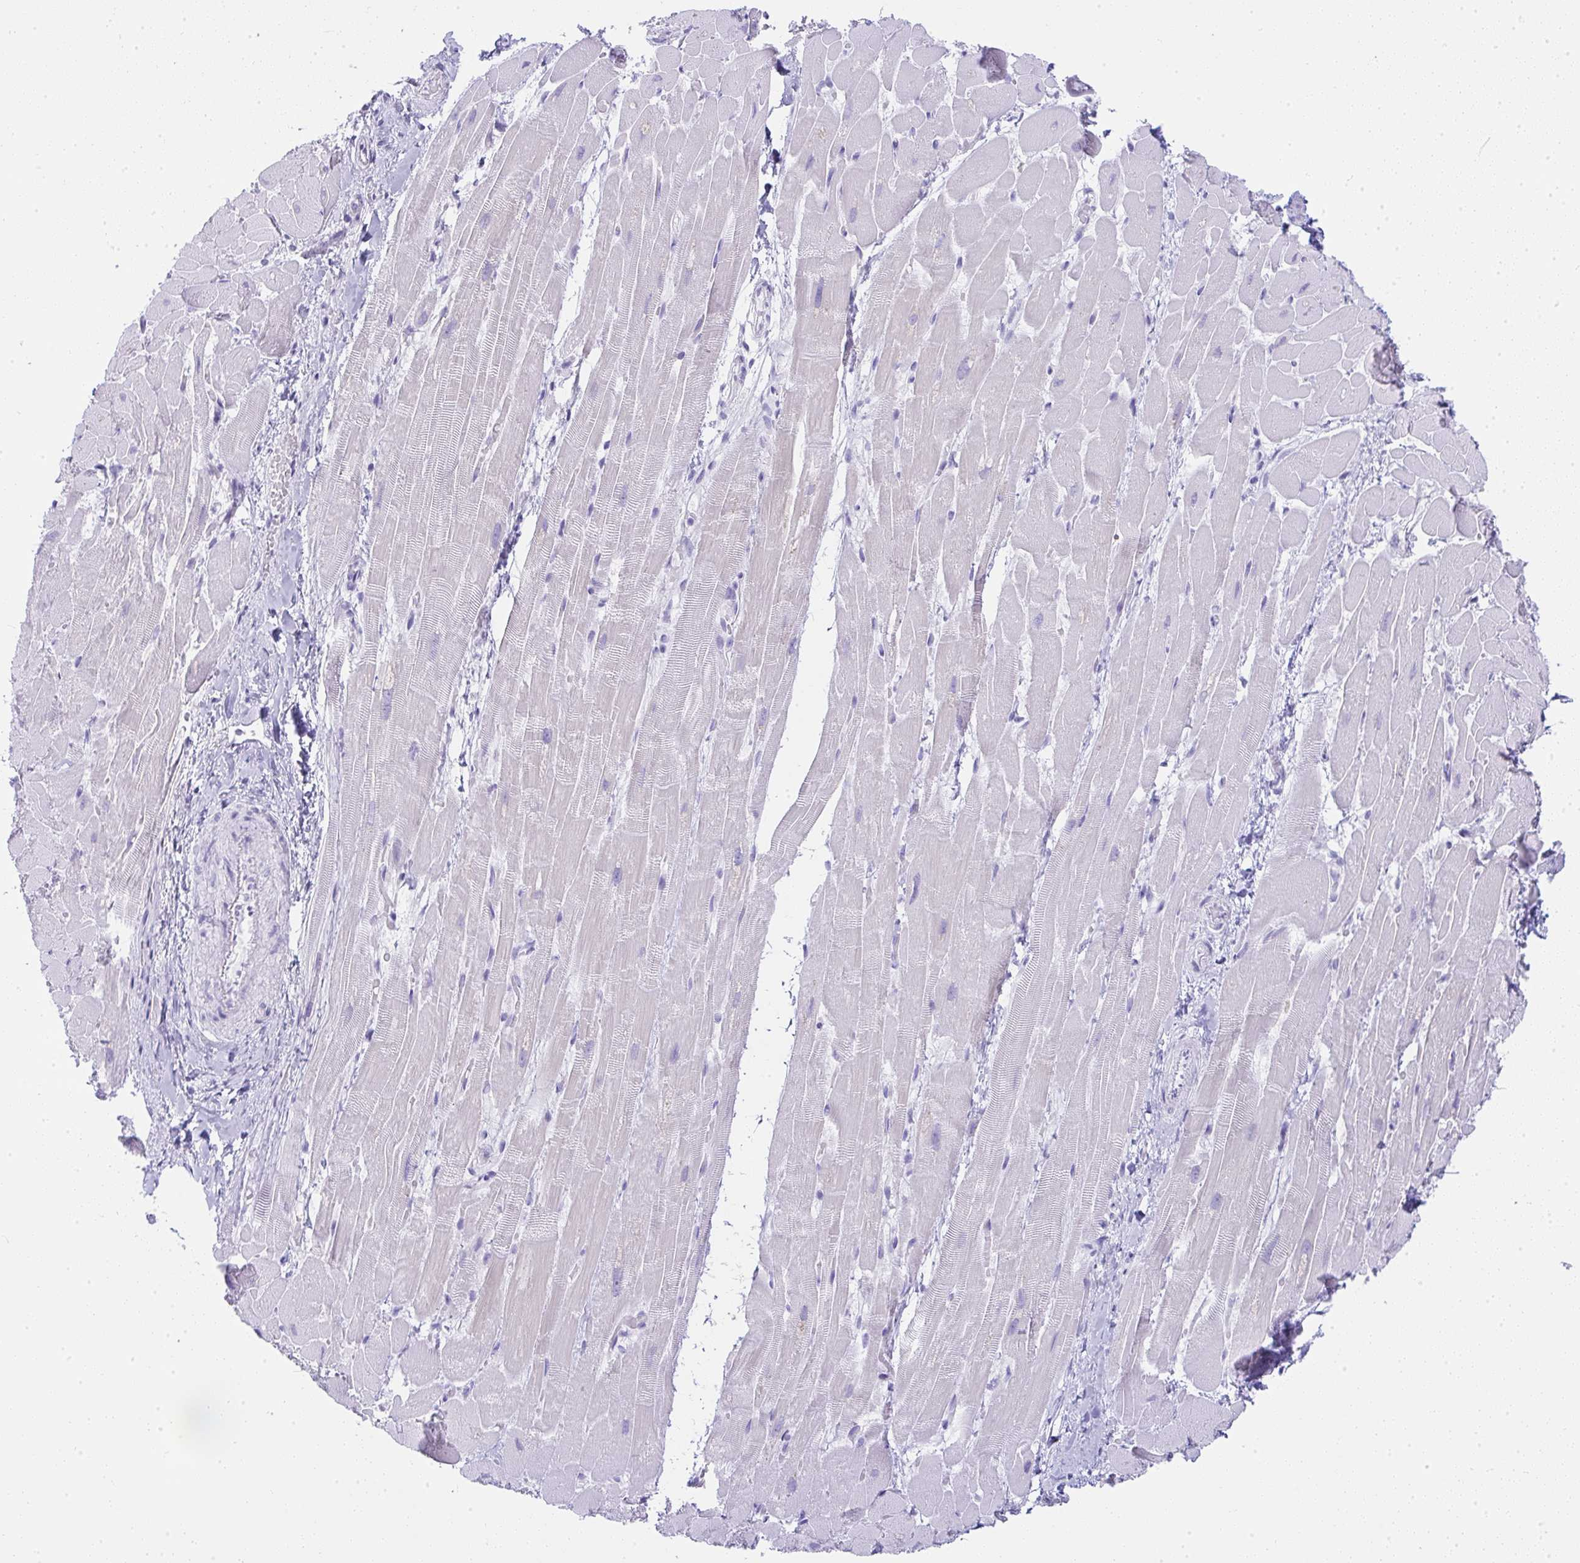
{"staining": {"intensity": "negative", "quantity": "none", "location": "none"}, "tissue": "heart muscle", "cell_type": "Cardiomyocytes", "image_type": "normal", "snomed": [{"axis": "morphology", "description": "Normal tissue, NOS"}, {"axis": "topography", "description": "Heart"}], "caption": "Immunohistochemical staining of normal heart muscle reveals no significant staining in cardiomyocytes.", "gene": "CDADC1", "patient": {"sex": "male", "age": 37}}